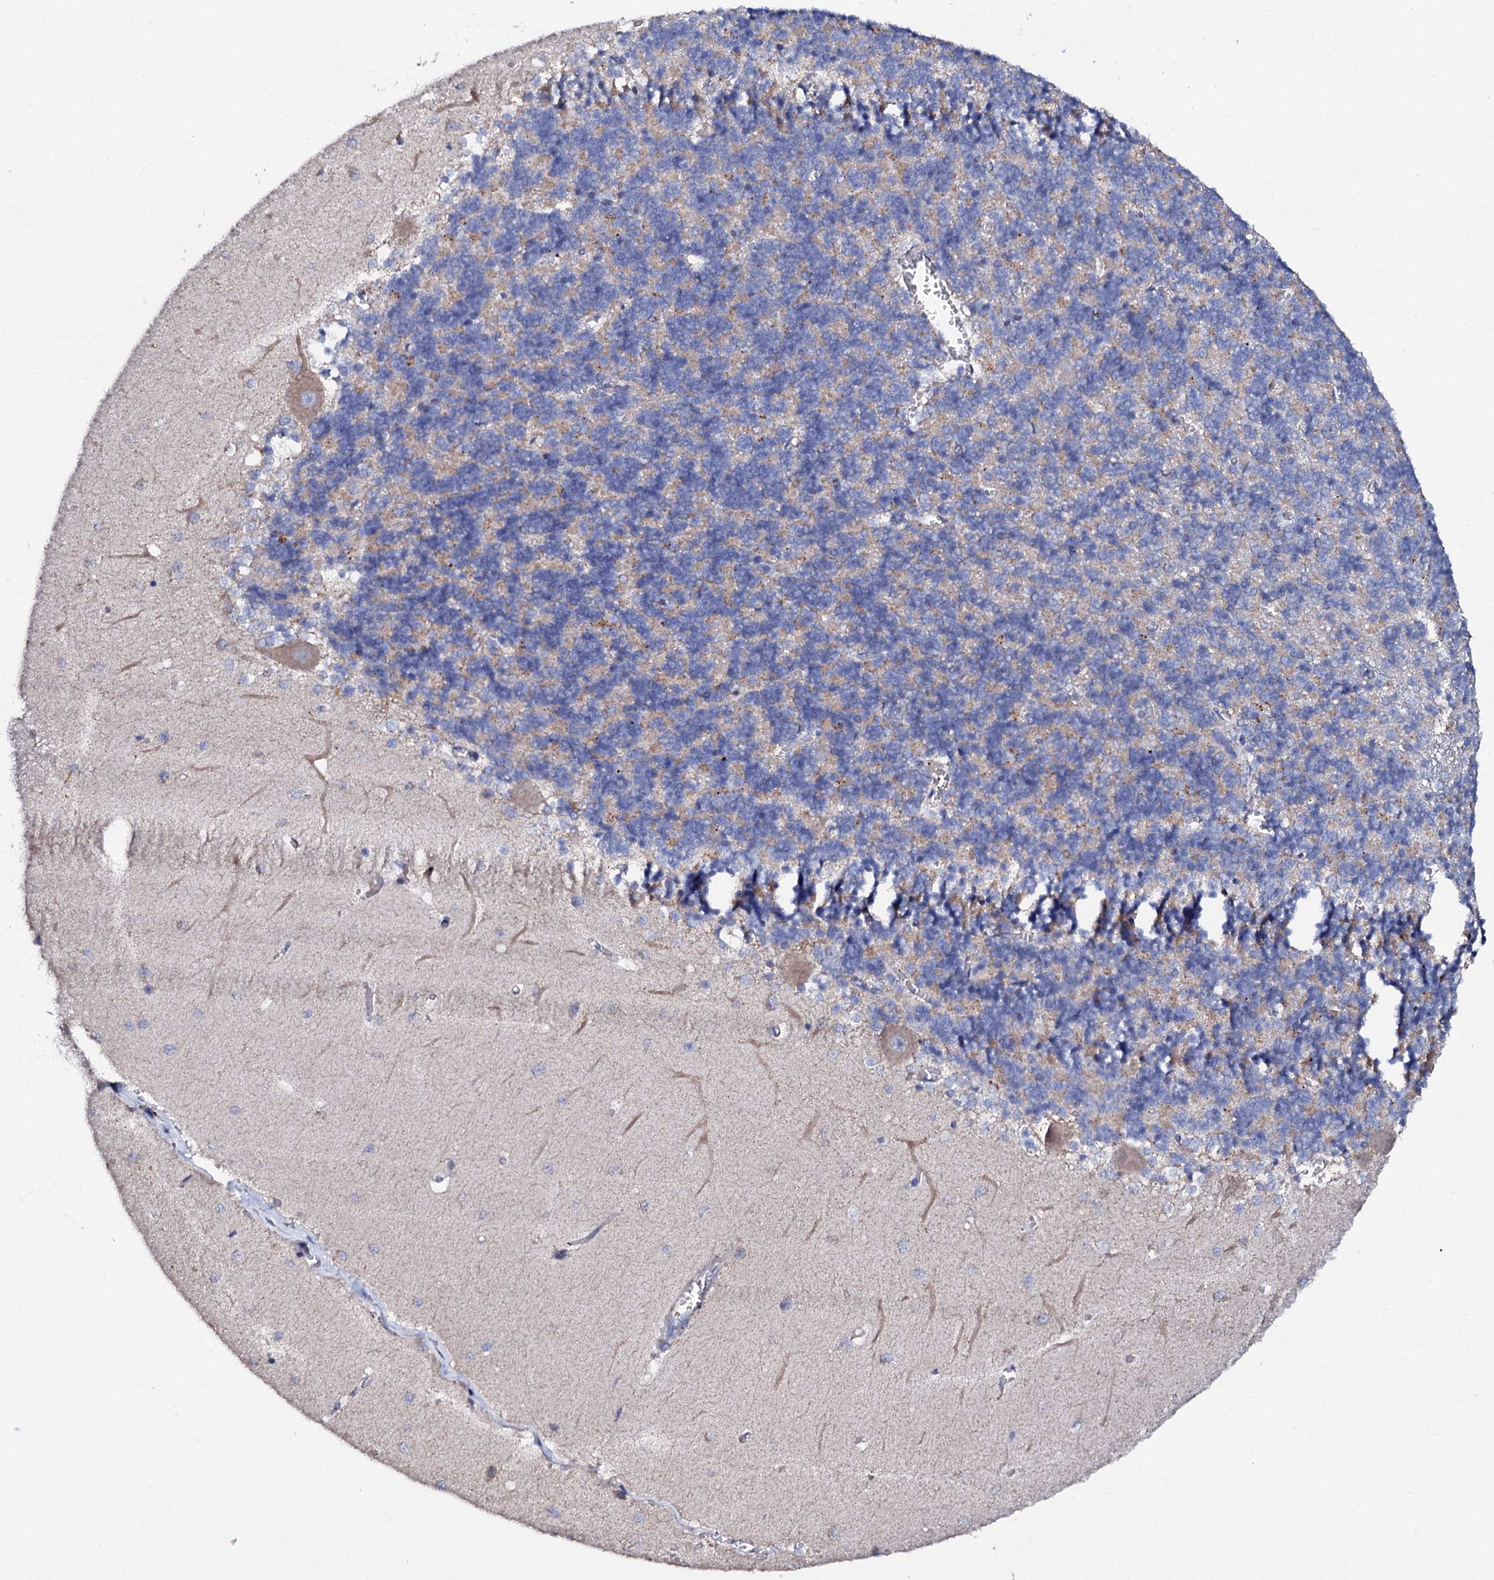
{"staining": {"intensity": "weak", "quantity": "25%-75%", "location": "cytoplasmic/membranous"}, "tissue": "cerebellum", "cell_type": "Cells in granular layer", "image_type": "normal", "snomed": [{"axis": "morphology", "description": "Normal tissue, NOS"}, {"axis": "topography", "description": "Cerebellum"}], "caption": "Human cerebellum stained for a protein (brown) shows weak cytoplasmic/membranous positive positivity in approximately 25%-75% of cells in granular layer.", "gene": "TCAF2C", "patient": {"sex": "male", "age": 37}}